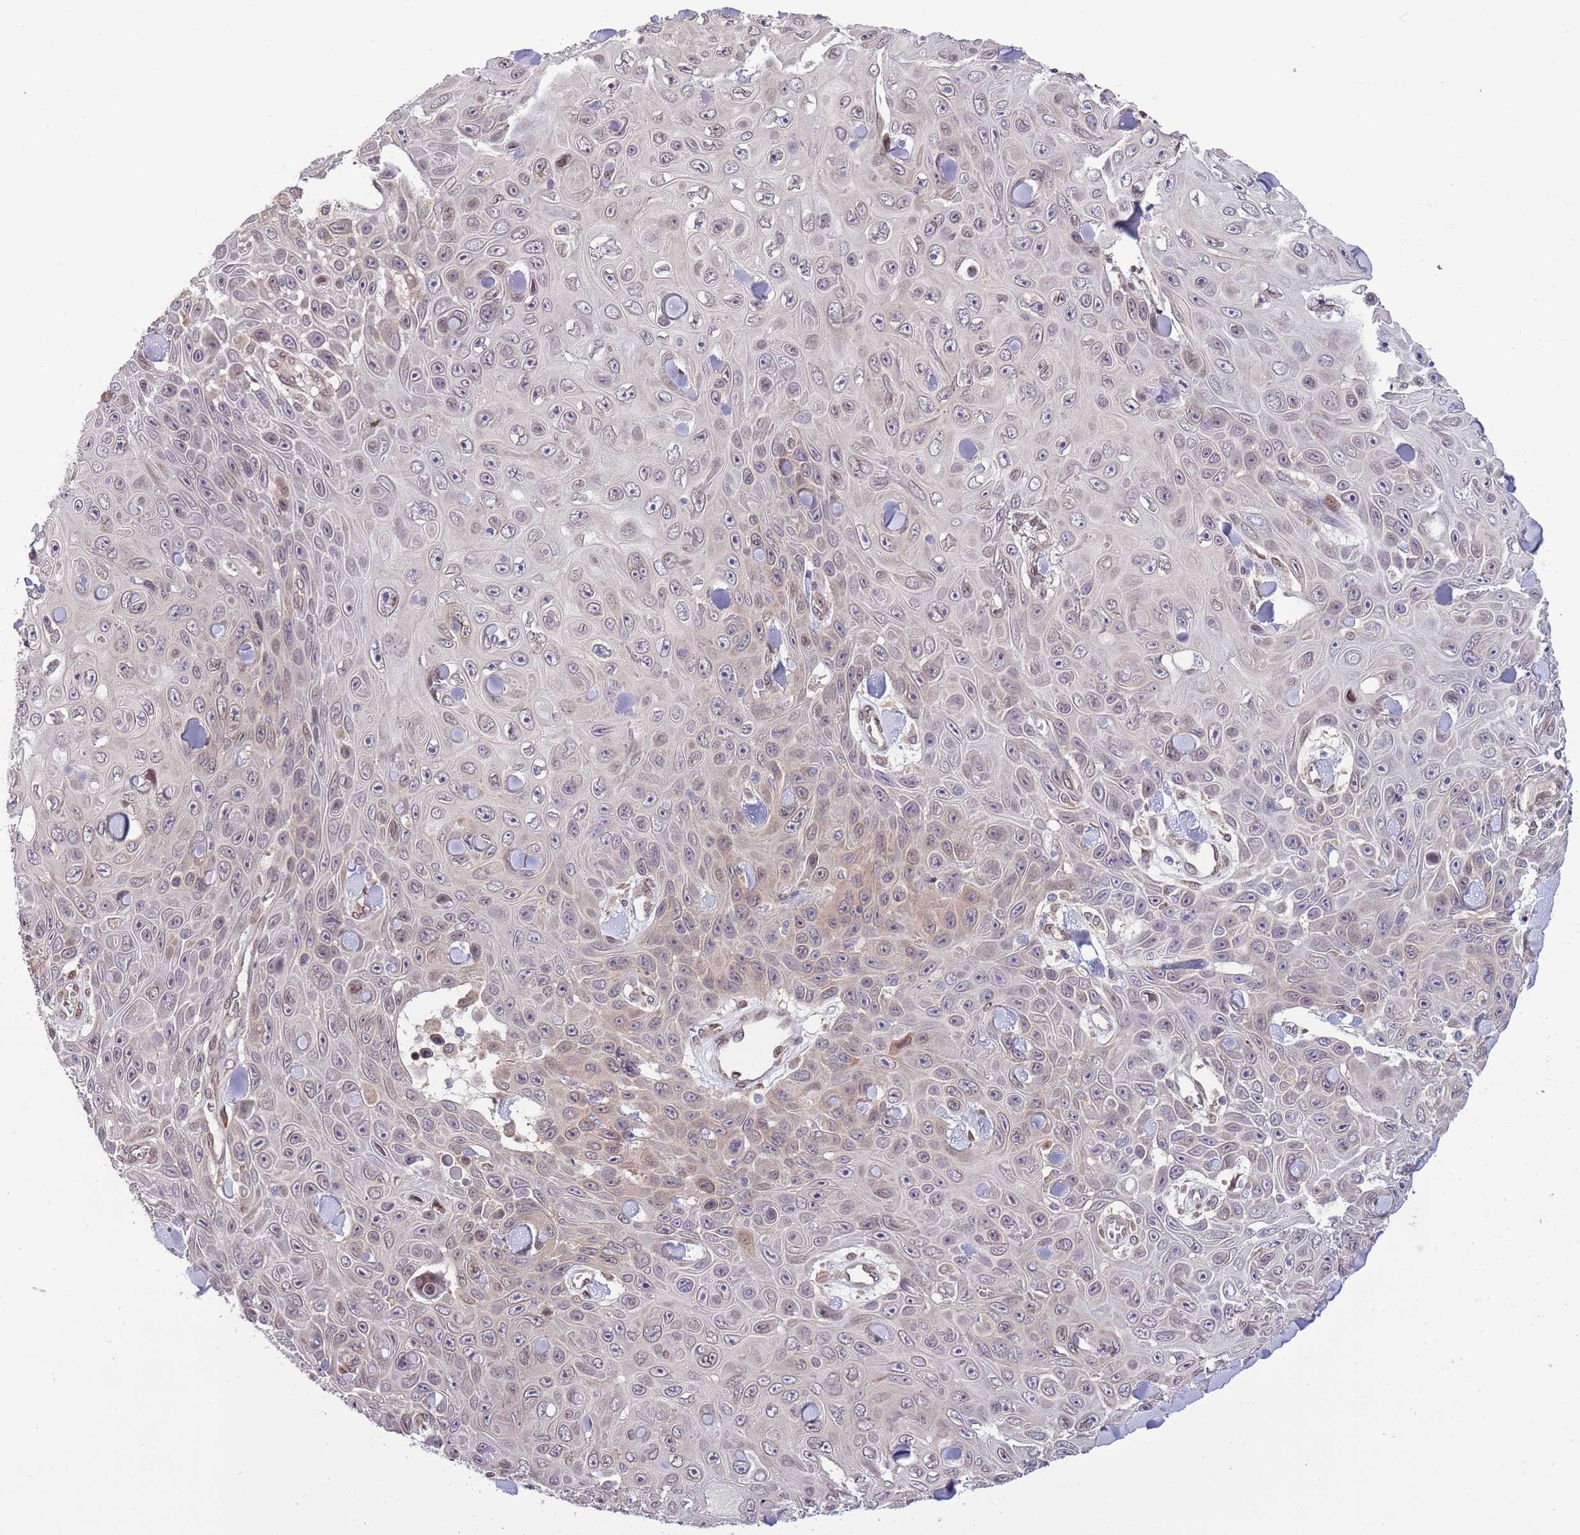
{"staining": {"intensity": "weak", "quantity": "<25%", "location": "nuclear"}, "tissue": "skin cancer", "cell_type": "Tumor cells", "image_type": "cancer", "snomed": [{"axis": "morphology", "description": "Squamous cell carcinoma, NOS"}, {"axis": "topography", "description": "Skin"}], "caption": "Skin cancer stained for a protein using immunohistochemistry (IHC) shows no positivity tumor cells.", "gene": "ZNF665", "patient": {"sex": "male", "age": 82}}